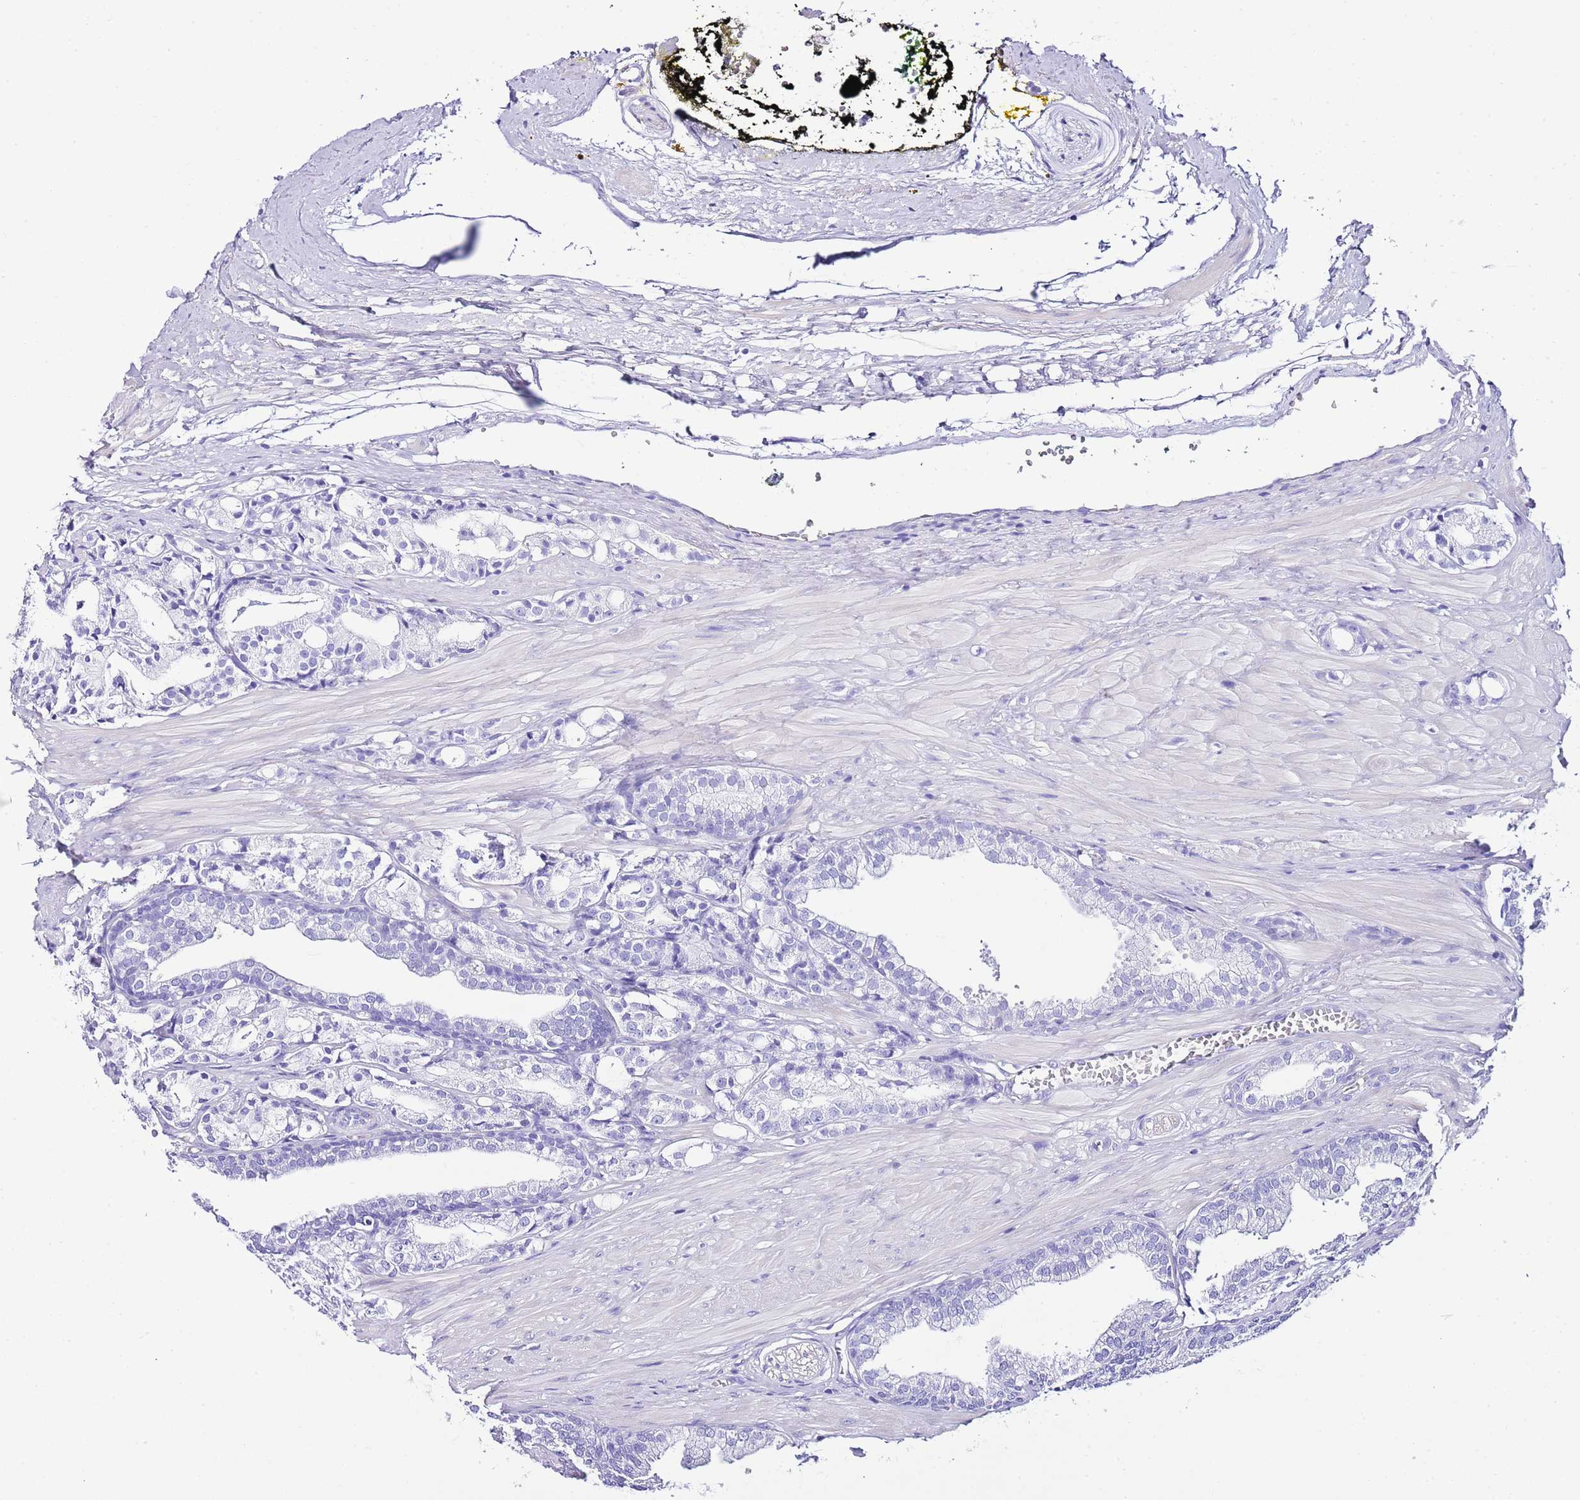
{"staining": {"intensity": "negative", "quantity": "none", "location": "none"}, "tissue": "prostate cancer", "cell_type": "Tumor cells", "image_type": "cancer", "snomed": [{"axis": "morphology", "description": "Adenocarcinoma, High grade"}, {"axis": "topography", "description": "Prostate"}], "caption": "This is an immunohistochemistry (IHC) photomicrograph of prostate cancer (adenocarcinoma (high-grade)). There is no expression in tumor cells.", "gene": "KCNC1", "patient": {"sex": "male", "age": 71}}